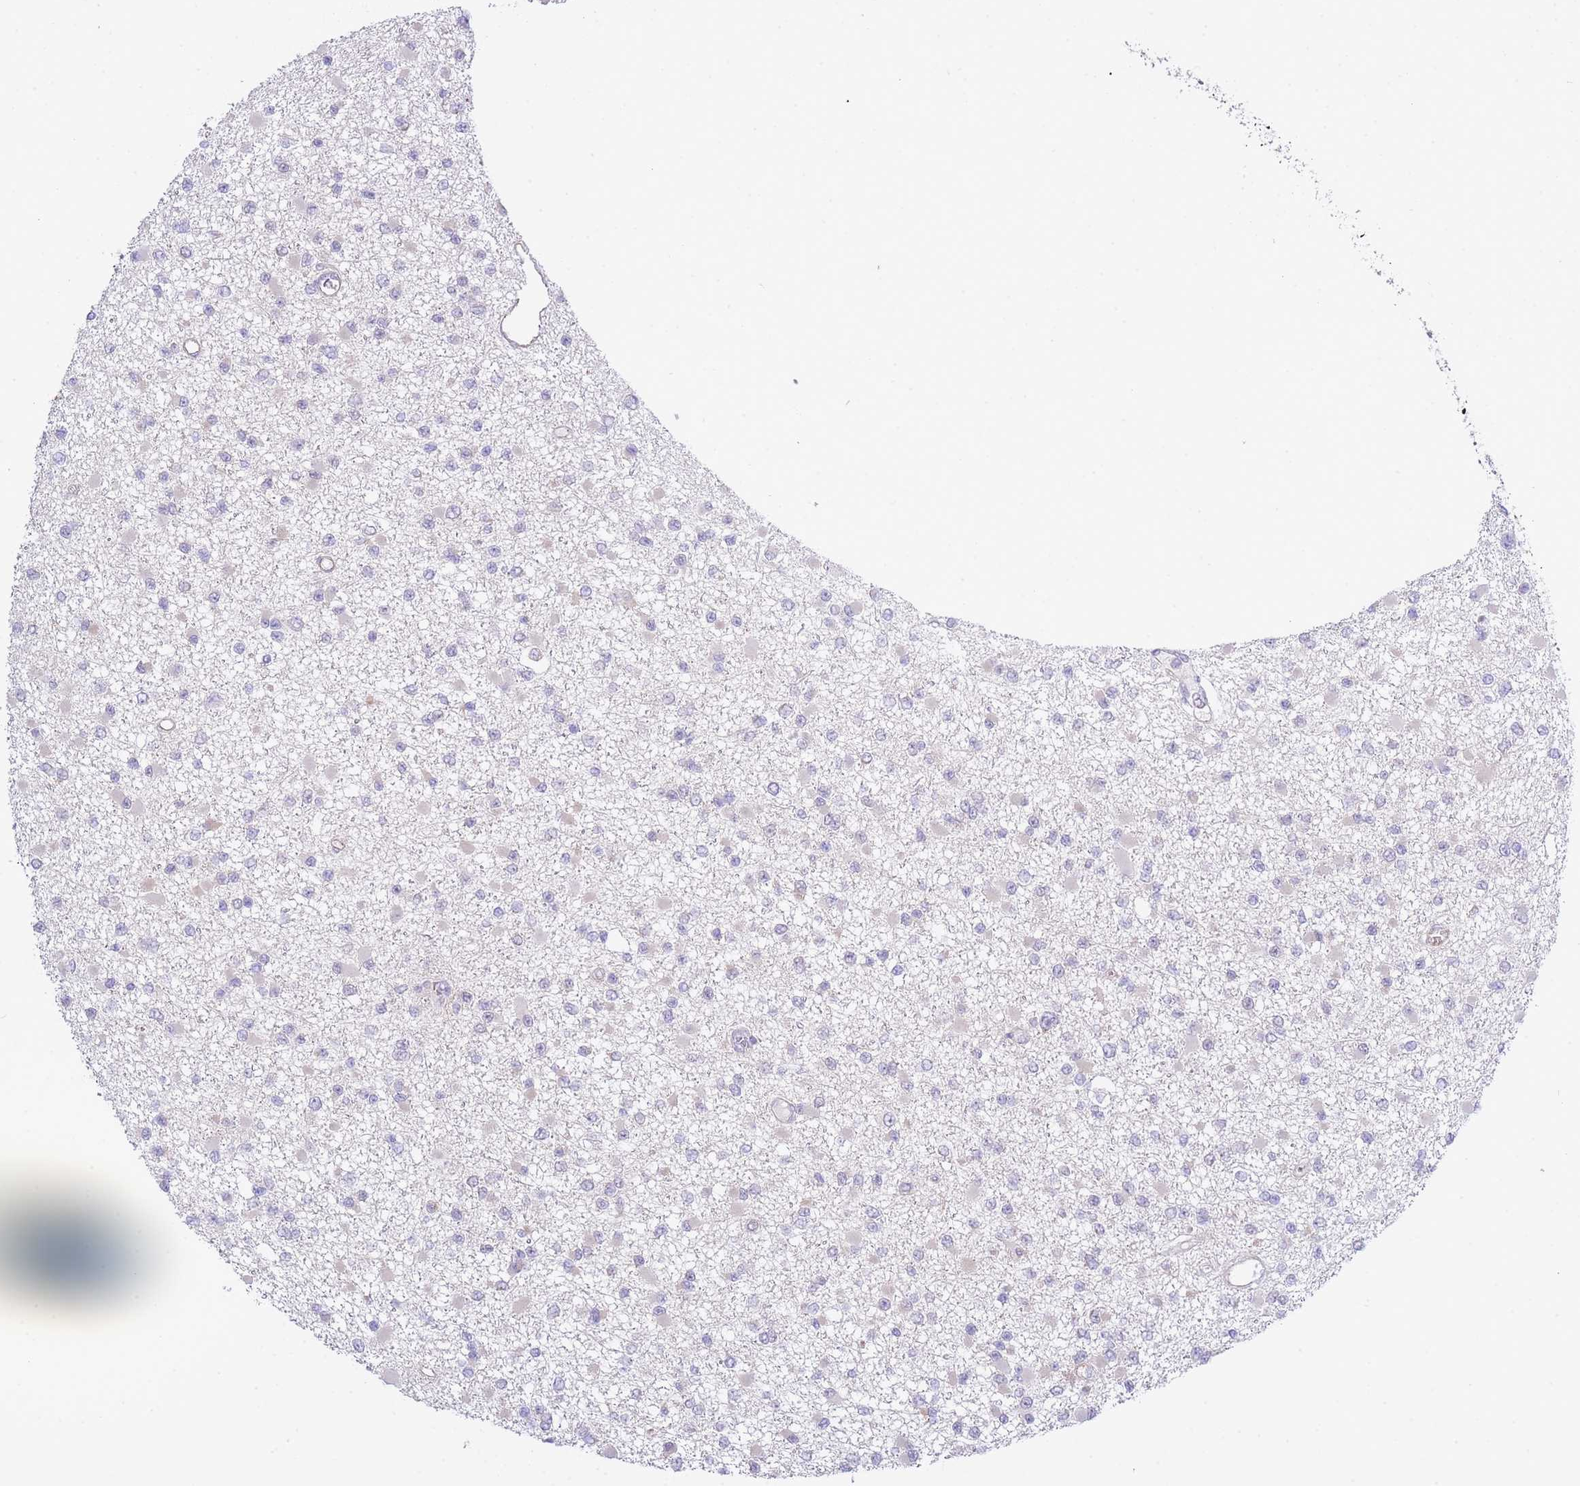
{"staining": {"intensity": "negative", "quantity": "none", "location": "none"}, "tissue": "glioma", "cell_type": "Tumor cells", "image_type": "cancer", "snomed": [{"axis": "morphology", "description": "Glioma, malignant, Low grade"}, {"axis": "topography", "description": "Brain"}], "caption": "IHC micrograph of neoplastic tissue: human glioma stained with DAB shows no significant protein expression in tumor cells. The staining is performed using DAB (3,3'-diaminobenzidine) brown chromogen with nuclei counter-stained in using hematoxylin.", "gene": "CTBP1", "patient": {"sex": "female", "age": 22}}